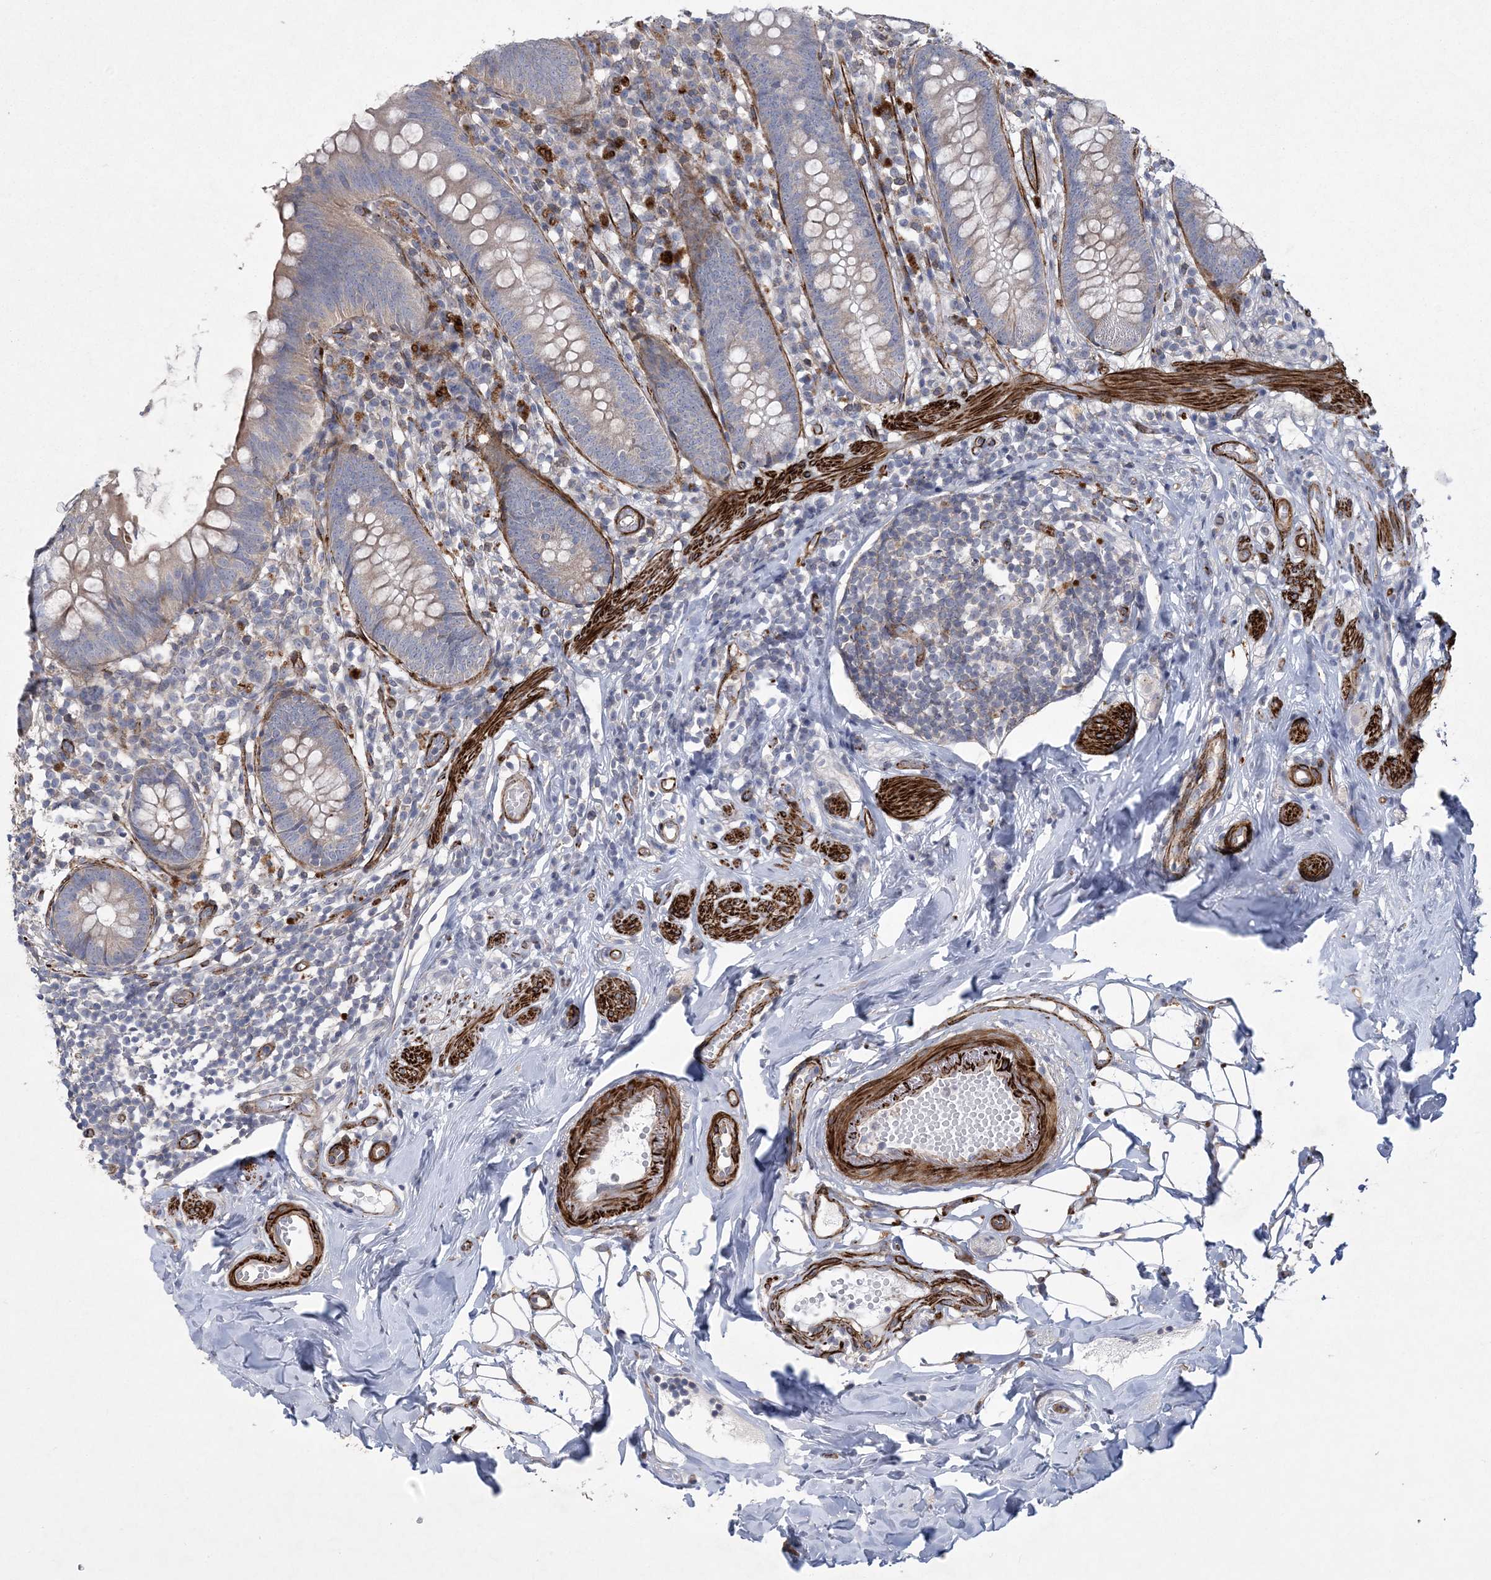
{"staining": {"intensity": "moderate", "quantity": "<25%", "location": "cytoplasmic/membranous"}, "tissue": "appendix", "cell_type": "Glandular cells", "image_type": "normal", "snomed": [{"axis": "morphology", "description": "Normal tissue, NOS"}, {"axis": "topography", "description": "Appendix"}], "caption": "Immunohistochemistry (IHC) image of benign human appendix stained for a protein (brown), which demonstrates low levels of moderate cytoplasmic/membranous expression in approximately <25% of glandular cells.", "gene": "ARSJ", "patient": {"sex": "female", "age": 62}}